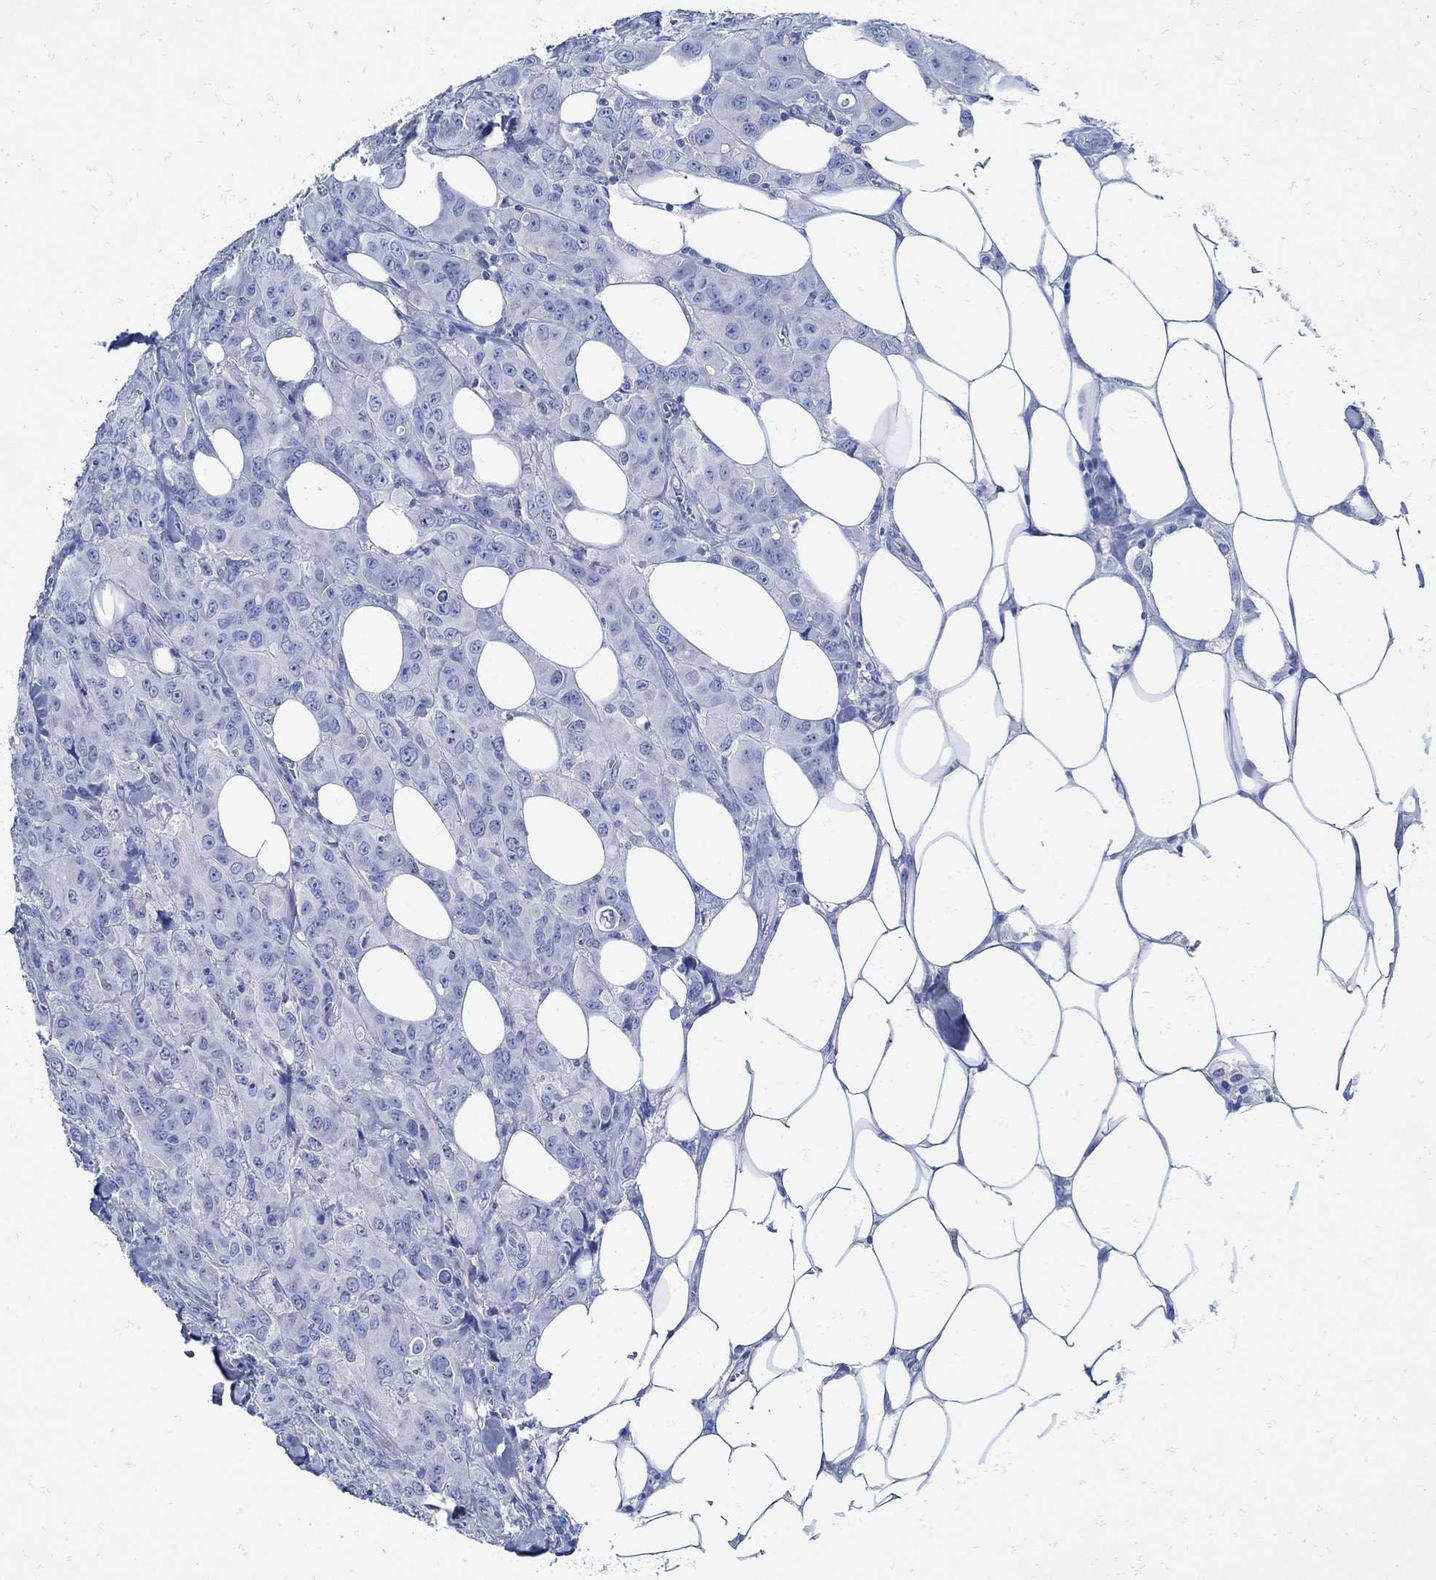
{"staining": {"intensity": "weak", "quantity": "<25%", "location": "cytoplasmic/membranous"}, "tissue": "breast cancer", "cell_type": "Tumor cells", "image_type": "cancer", "snomed": [{"axis": "morphology", "description": "Duct carcinoma"}, {"axis": "topography", "description": "Breast"}], "caption": "IHC of human breast cancer (infiltrating ductal carcinoma) reveals no positivity in tumor cells.", "gene": "NOS1", "patient": {"sex": "female", "age": 43}}